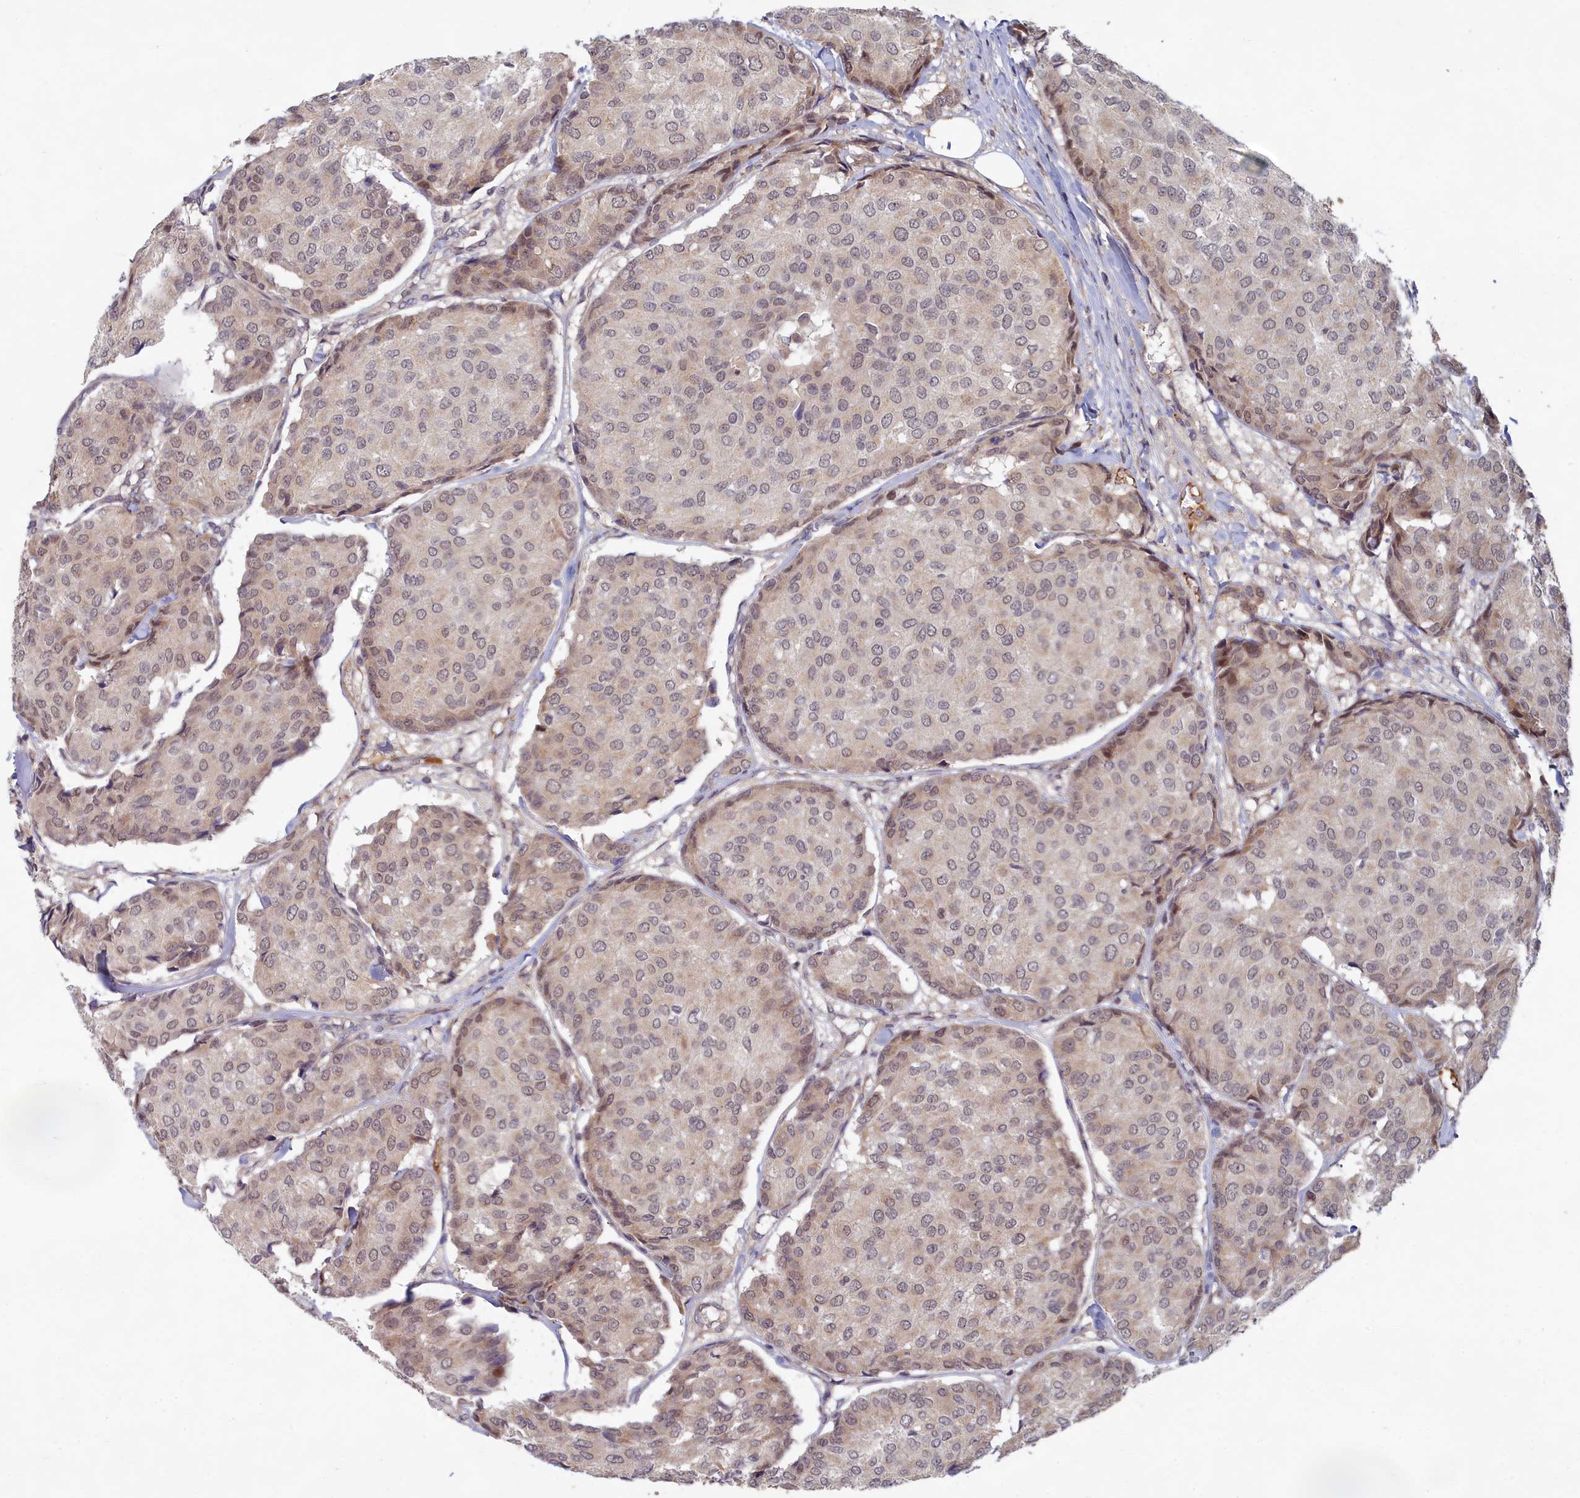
{"staining": {"intensity": "weak", "quantity": "25%-75%", "location": "cytoplasmic/membranous"}, "tissue": "breast cancer", "cell_type": "Tumor cells", "image_type": "cancer", "snomed": [{"axis": "morphology", "description": "Duct carcinoma"}, {"axis": "topography", "description": "Breast"}], "caption": "Human infiltrating ductal carcinoma (breast) stained with a protein marker shows weak staining in tumor cells.", "gene": "EARS2", "patient": {"sex": "female", "age": 75}}